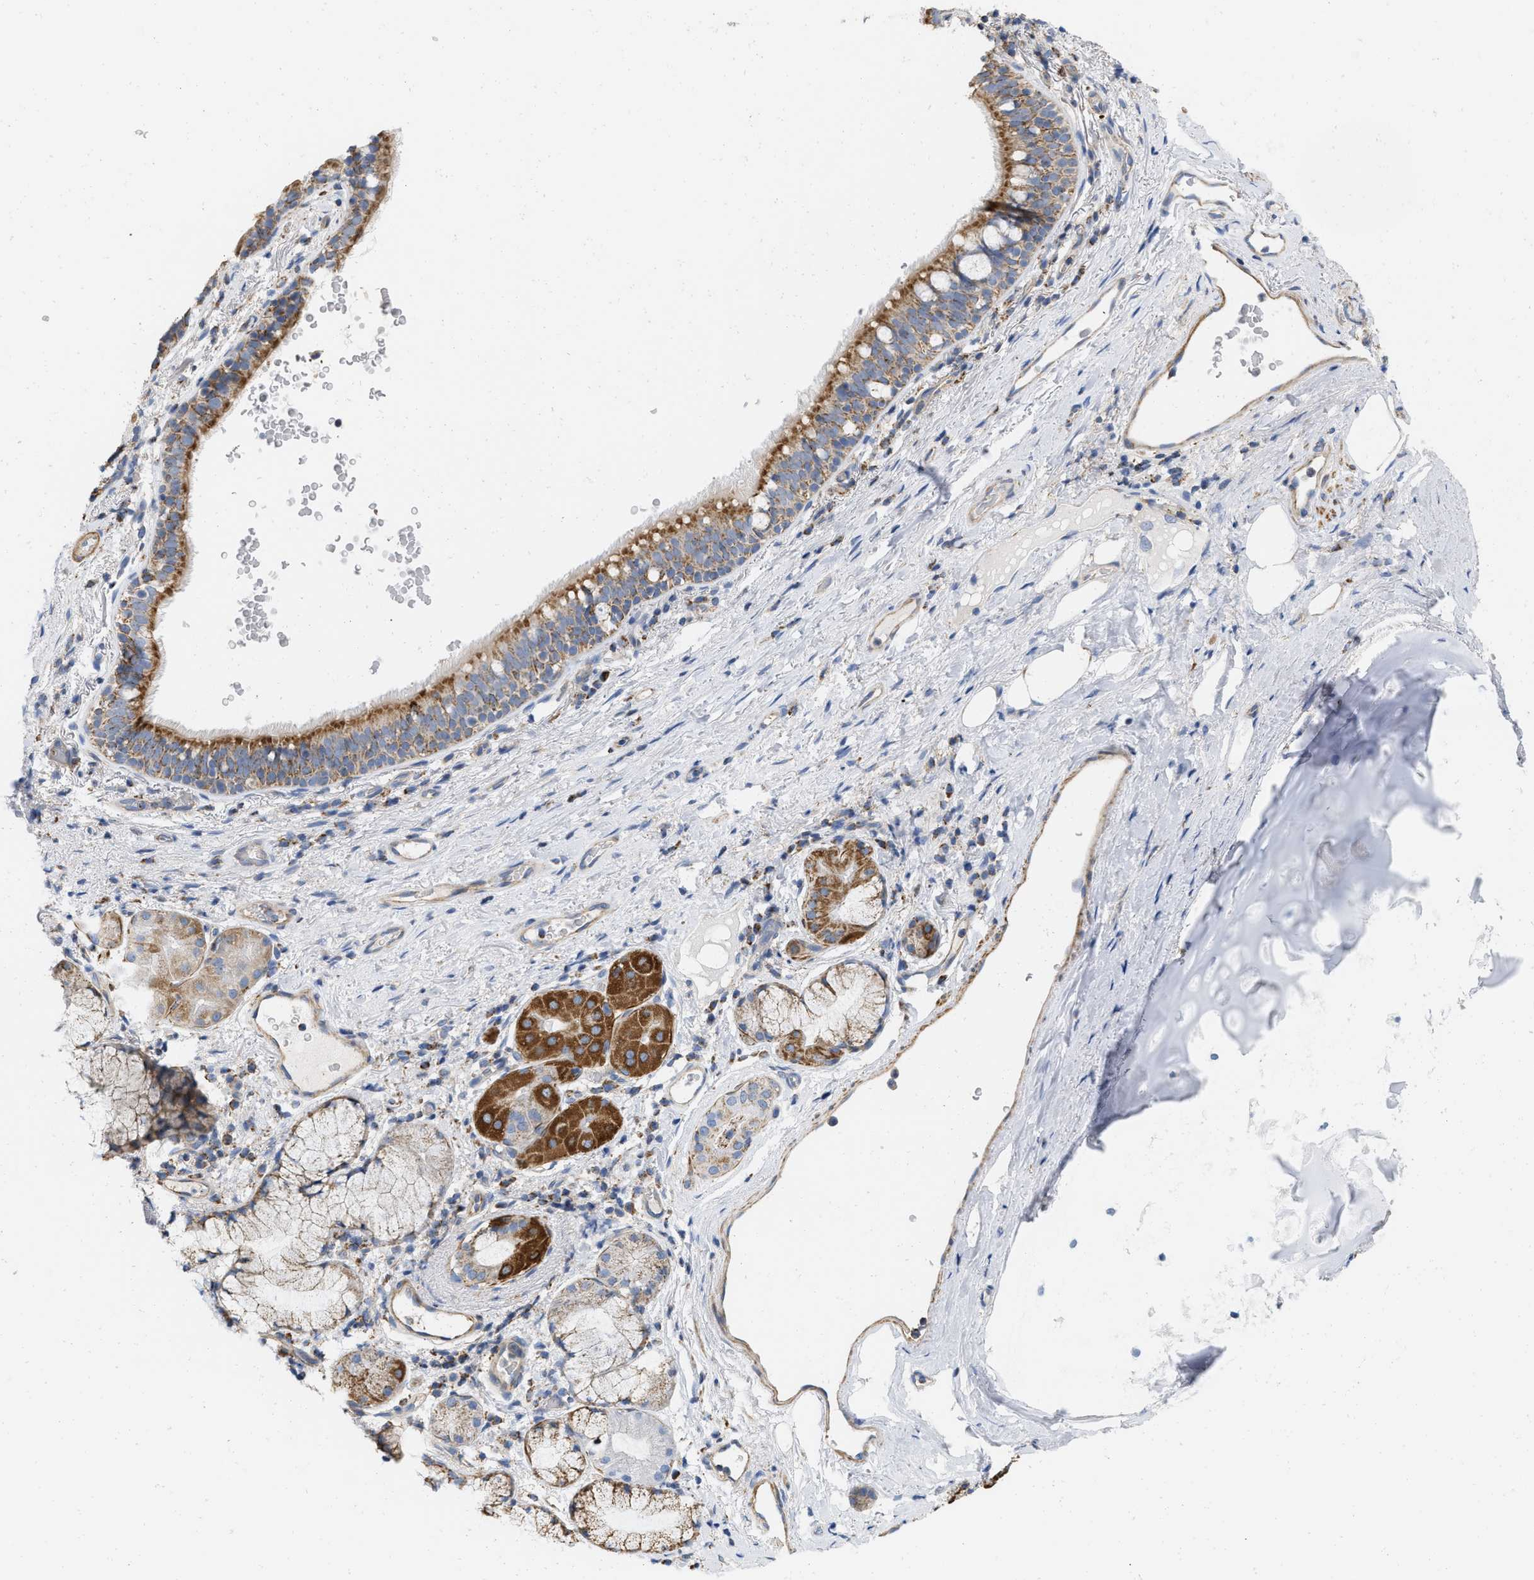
{"staining": {"intensity": "moderate", "quantity": ">75%", "location": "cytoplasmic/membranous"}, "tissue": "bronchus", "cell_type": "Respiratory epithelial cells", "image_type": "normal", "snomed": [{"axis": "morphology", "description": "Normal tissue, NOS"}, {"axis": "morphology", "description": "Inflammation, NOS"}, {"axis": "topography", "description": "Cartilage tissue"}, {"axis": "topography", "description": "Bronchus"}], "caption": "IHC of normal human bronchus reveals medium levels of moderate cytoplasmic/membranous positivity in approximately >75% of respiratory epithelial cells.", "gene": "GRB10", "patient": {"sex": "male", "age": 77}}